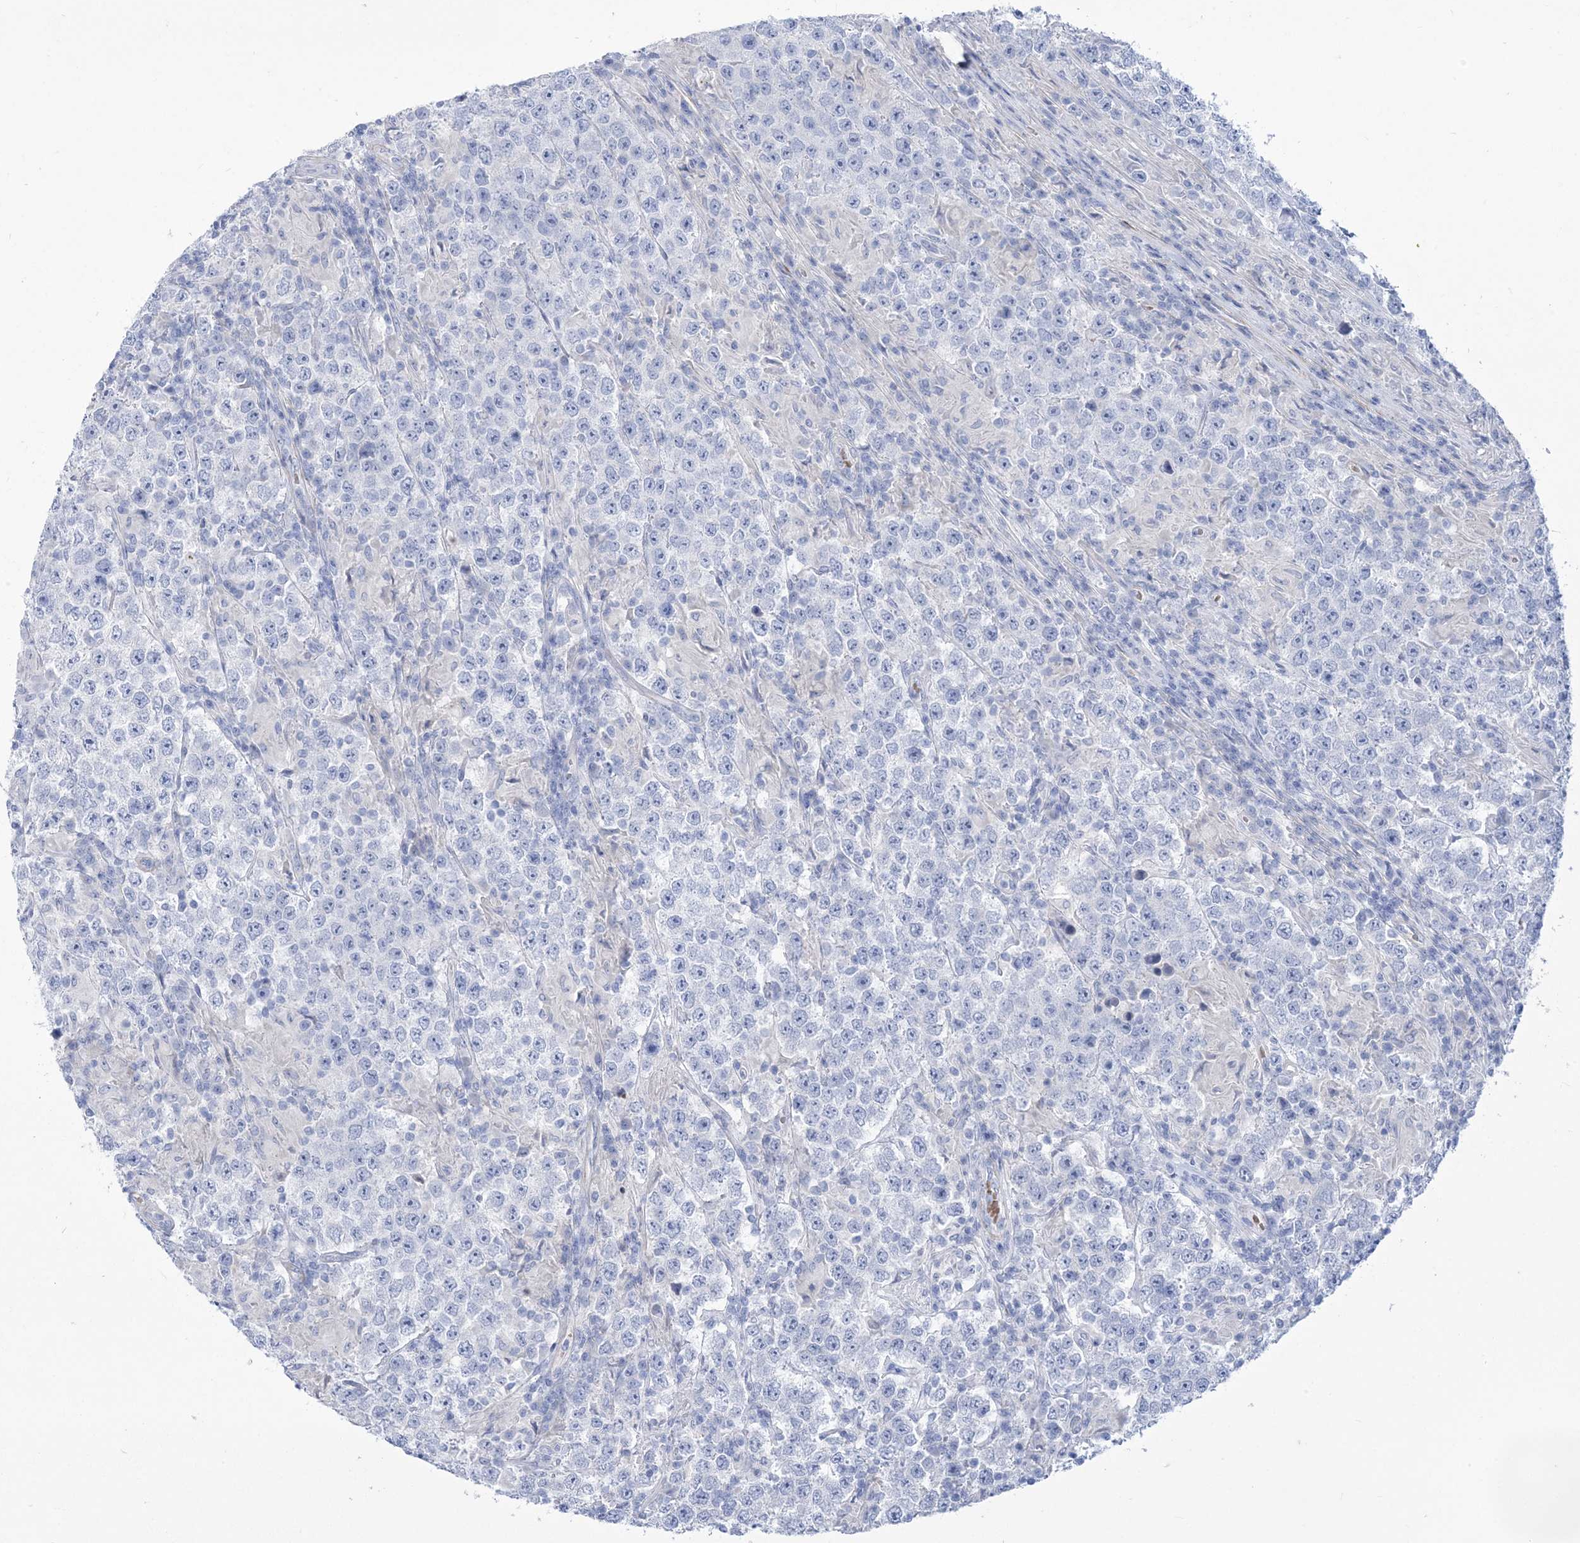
{"staining": {"intensity": "negative", "quantity": "none", "location": "none"}, "tissue": "testis cancer", "cell_type": "Tumor cells", "image_type": "cancer", "snomed": [{"axis": "morphology", "description": "Normal tissue, NOS"}, {"axis": "morphology", "description": "Urothelial carcinoma, High grade"}, {"axis": "morphology", "description": "Seminoma, NOS"}, {"axis": "morphology", "description": "Carcinoma, Embryonal, NOS"}, {"axis": "topography", "description": "Urinary bladder"}, {"axis": "topography", "description": "Testis"}], "caption": "A high-resolution micrograph shows immunohistochemistry (IHC) staining of seminoma (testis), which reveals no significant expression in tumor cells.", "gene": "WDR74", "patient": {"sex": "male", "age": 41}}